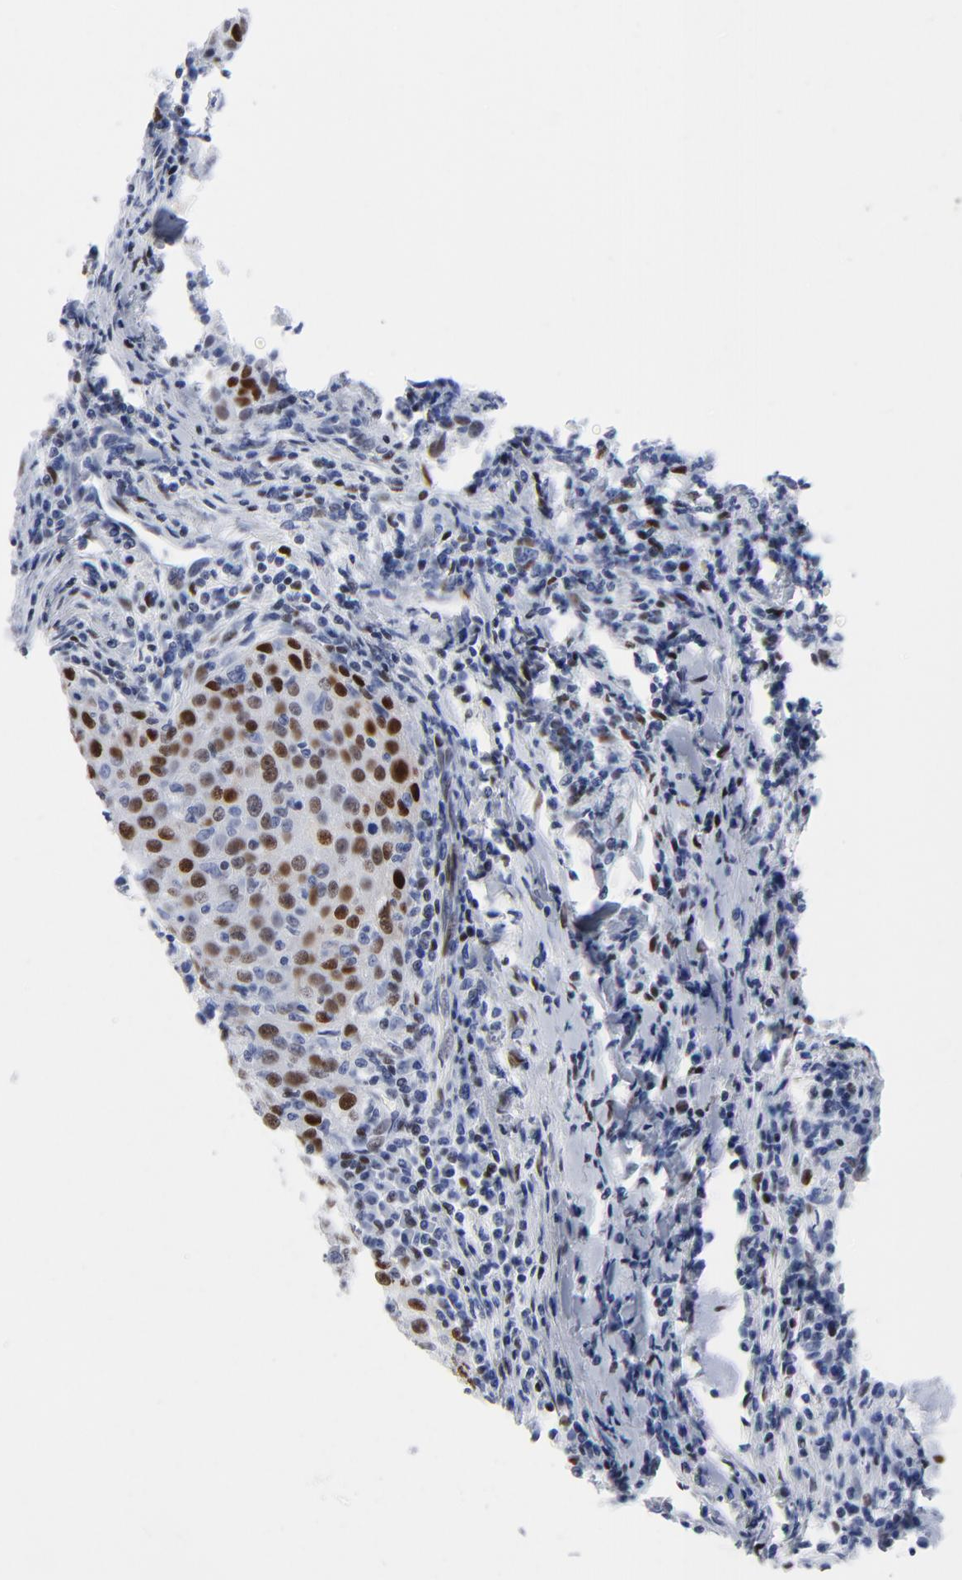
{"staining": {"intensity": "strong", "quantity": "25%-75%", "location": "nuclear"}, "tissue": "cervical cancer", "cell_type": "Tumor cells", "image_type": "cancer", "snomed": [{"axis": "morphology", "description": "Squamous cell carcinoma, NOS"}, {"axis": "topography", "description": "Cervix"}], "caption": "IHC photomicrograph of human cervical cancer stained for a protein (brown), which shows high levels of strong nuclear positivity in approximately 25%-75% of tumor cells.", "gene": "JUN", "patient": {"sex": "female", "age": 27}}